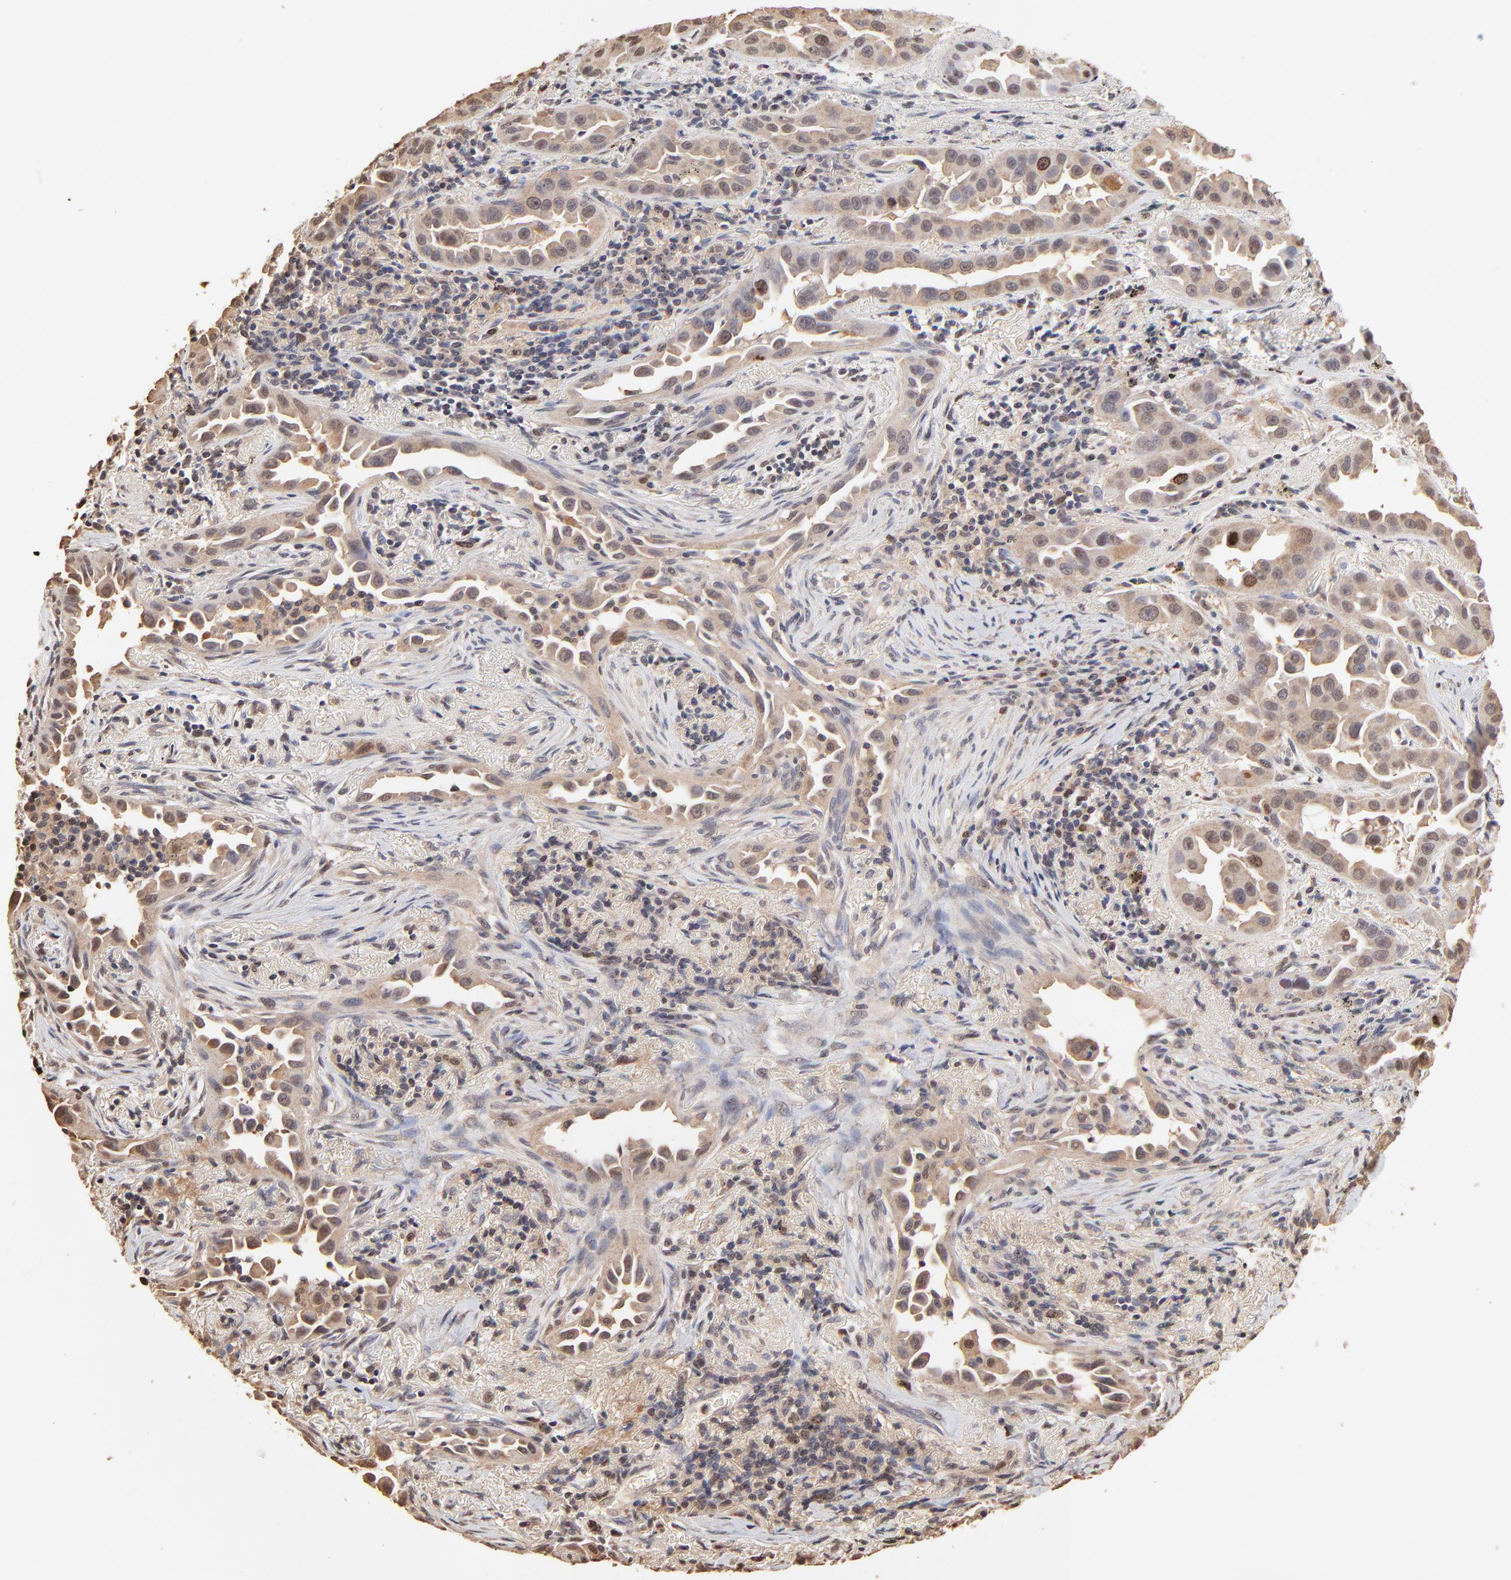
{"staining": {"intensity": "moderate", "quantity": "<25%", "location": "cytoplasmic/membranous,nuclear"}, "tissue": "lung cancer", "cell_type": "Tumor cells", "image_type": "cancer", "snomed": [{"axis": "morphology", "description": "Normal tissue, NOS"}, {"axis": "morphology", "description": "Adenocarcinoma, NOS"}, {"axis": "topography", "description": "Bronchus"}], "caption": "Lung cancer was stained to show a protein in brown. There is low levels of moderate cytoplasmic/membranous and nuclear positivity in approximately <25% of tumor cells.", "gene": "BIRC5", "patient": {"sex": "male", "age": 68}}